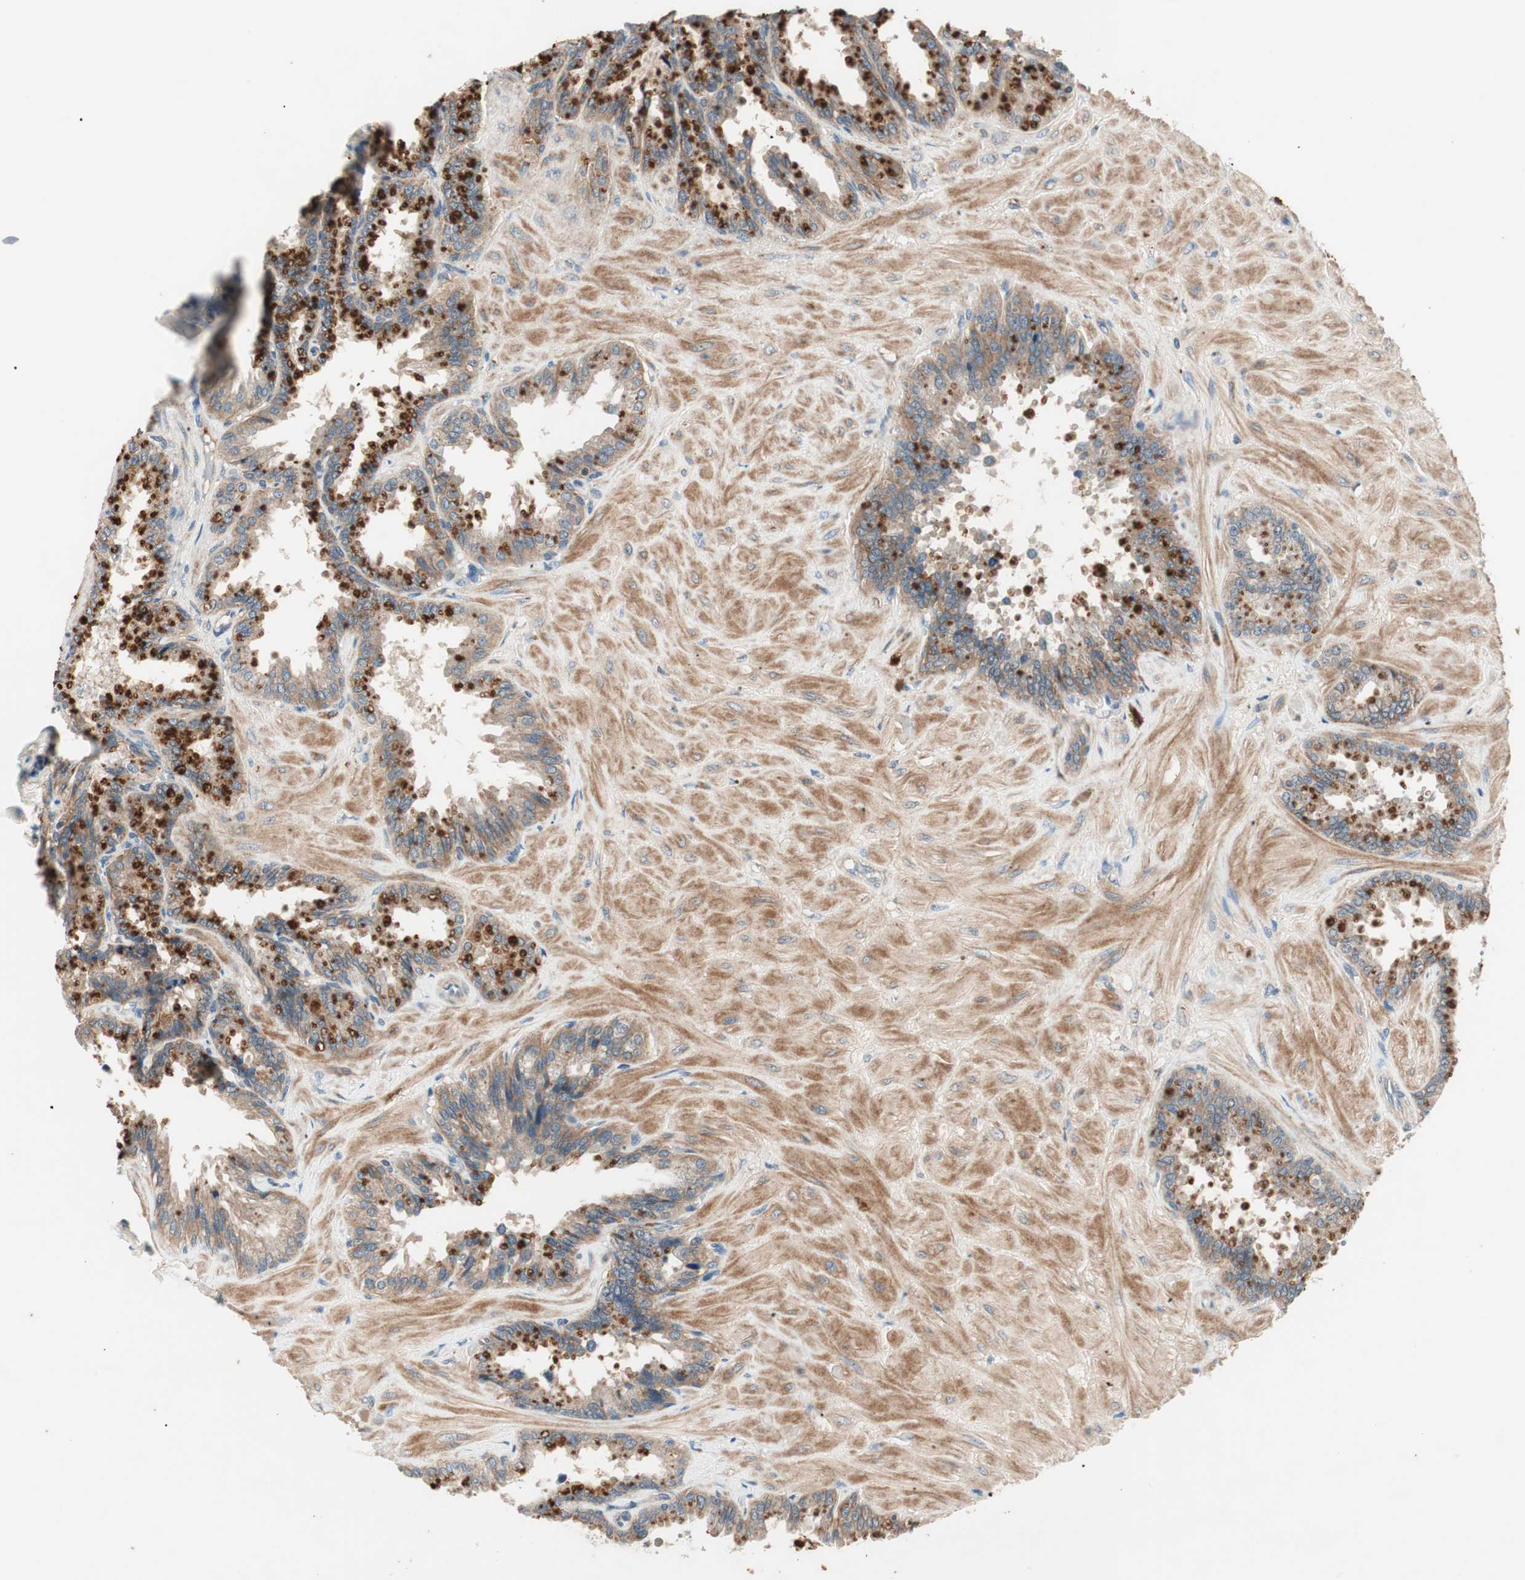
{"staining": {"intensity": "strong", "quantity": "25%-75%", "location": "cytoplasmic/membranous"}, "tissue": "seminal vesicle", "cell_type": "Glandular cells", "image_type": "normal", "snomed": [{"axis": "morphology", "description": "Normal tissue, NOS"}, {"axis": "topography", "description": "Seminal veicle"}], "caption": "Unremarkable seminal vesicle exhibits strong cytoplasmic/membranous expression in about 25%-75% of glandular cells The staining was performed using DAB (3,3'-diaminobenzidine) to visualize the protein expression in brown, while the nuclei were stained in blue with hematoxylin (Magnification: 20x)..", "gene": "HPN", "patient": {"sex": "male", "age": 46}}